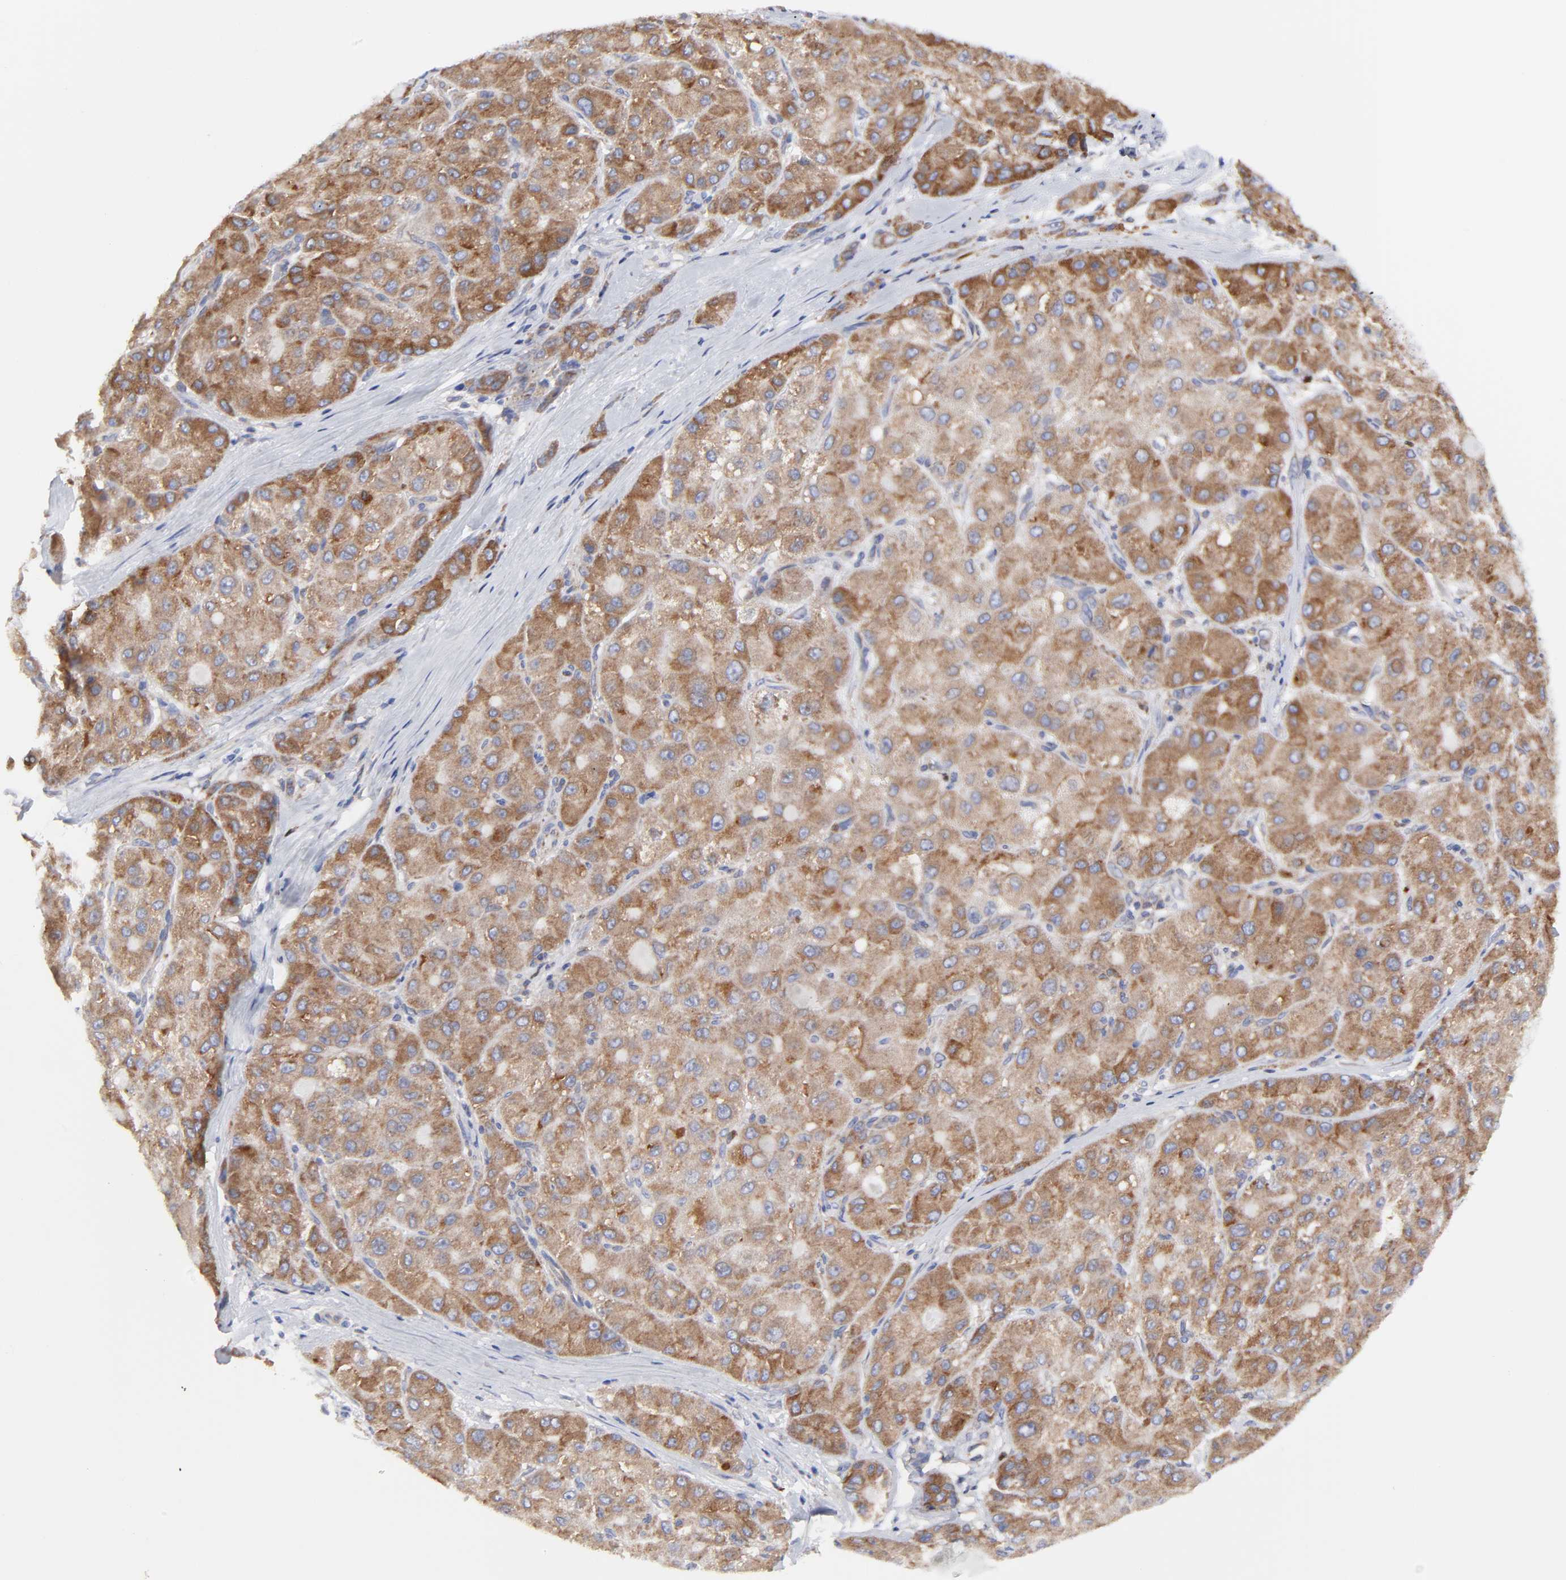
{"staining": {"intensity": "moderate", "quantity": ">75%", "location": "cytoplasmic/membranous"}, "tissue": "liver cancer", "cell_type": "Tumor cells", "image_type": "cancer", "snomed": [{"axis": "morphology", "description": "Carcinoma, Hepatocellular, NOS"}, {"axis": "topography", "description": "Liver"}], "caption": "Brown immunohistochemical staining in hepatocellular carcinoma (liver) demonstrates moderate cytoplasmic/membranous staining in about >75% of tumor cells.", "gene": "MOSPD2", "patient": {"sex": "male", "age": 80}}